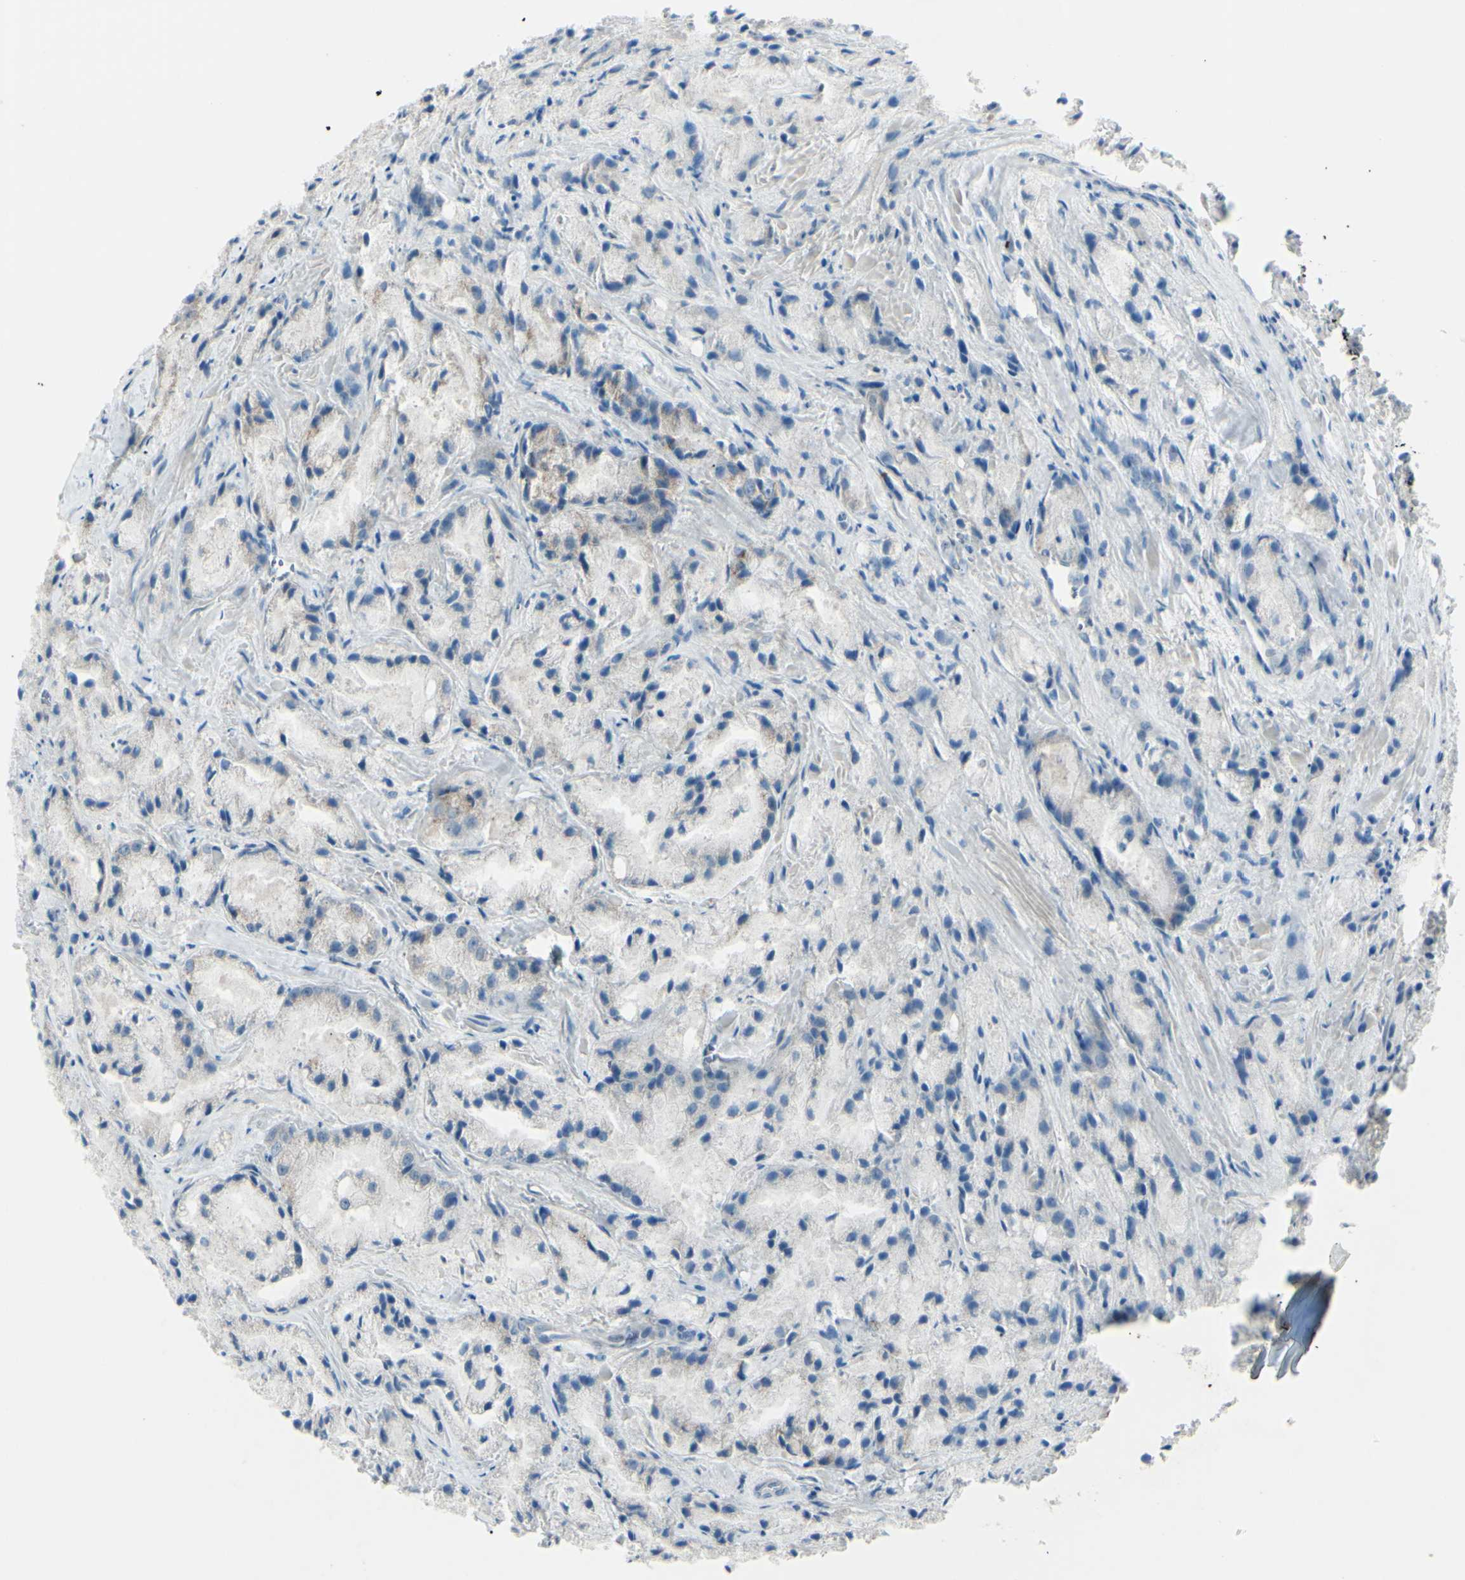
{"staining": {"intensity": "weak", "quantity": "<25%", "location": "cytoplasmic/membranous"}, "tissue": "prostate cancer", "cell_type": "Tumor cells", "image_type": "cancer", "snomed": [{"axis": "morphology", "description": "Adenocarcinoma, Low grade"}, {"axis": "topography", "description": "Prostate"}], "caption": "DAB (3,3'-diaminobenzidine) immunohistochemical staining of prostate cancer shows no significant positivity in tumor cells.", "gene": "B4GALT1", "patient": {"sex": "male", "age": 64}}